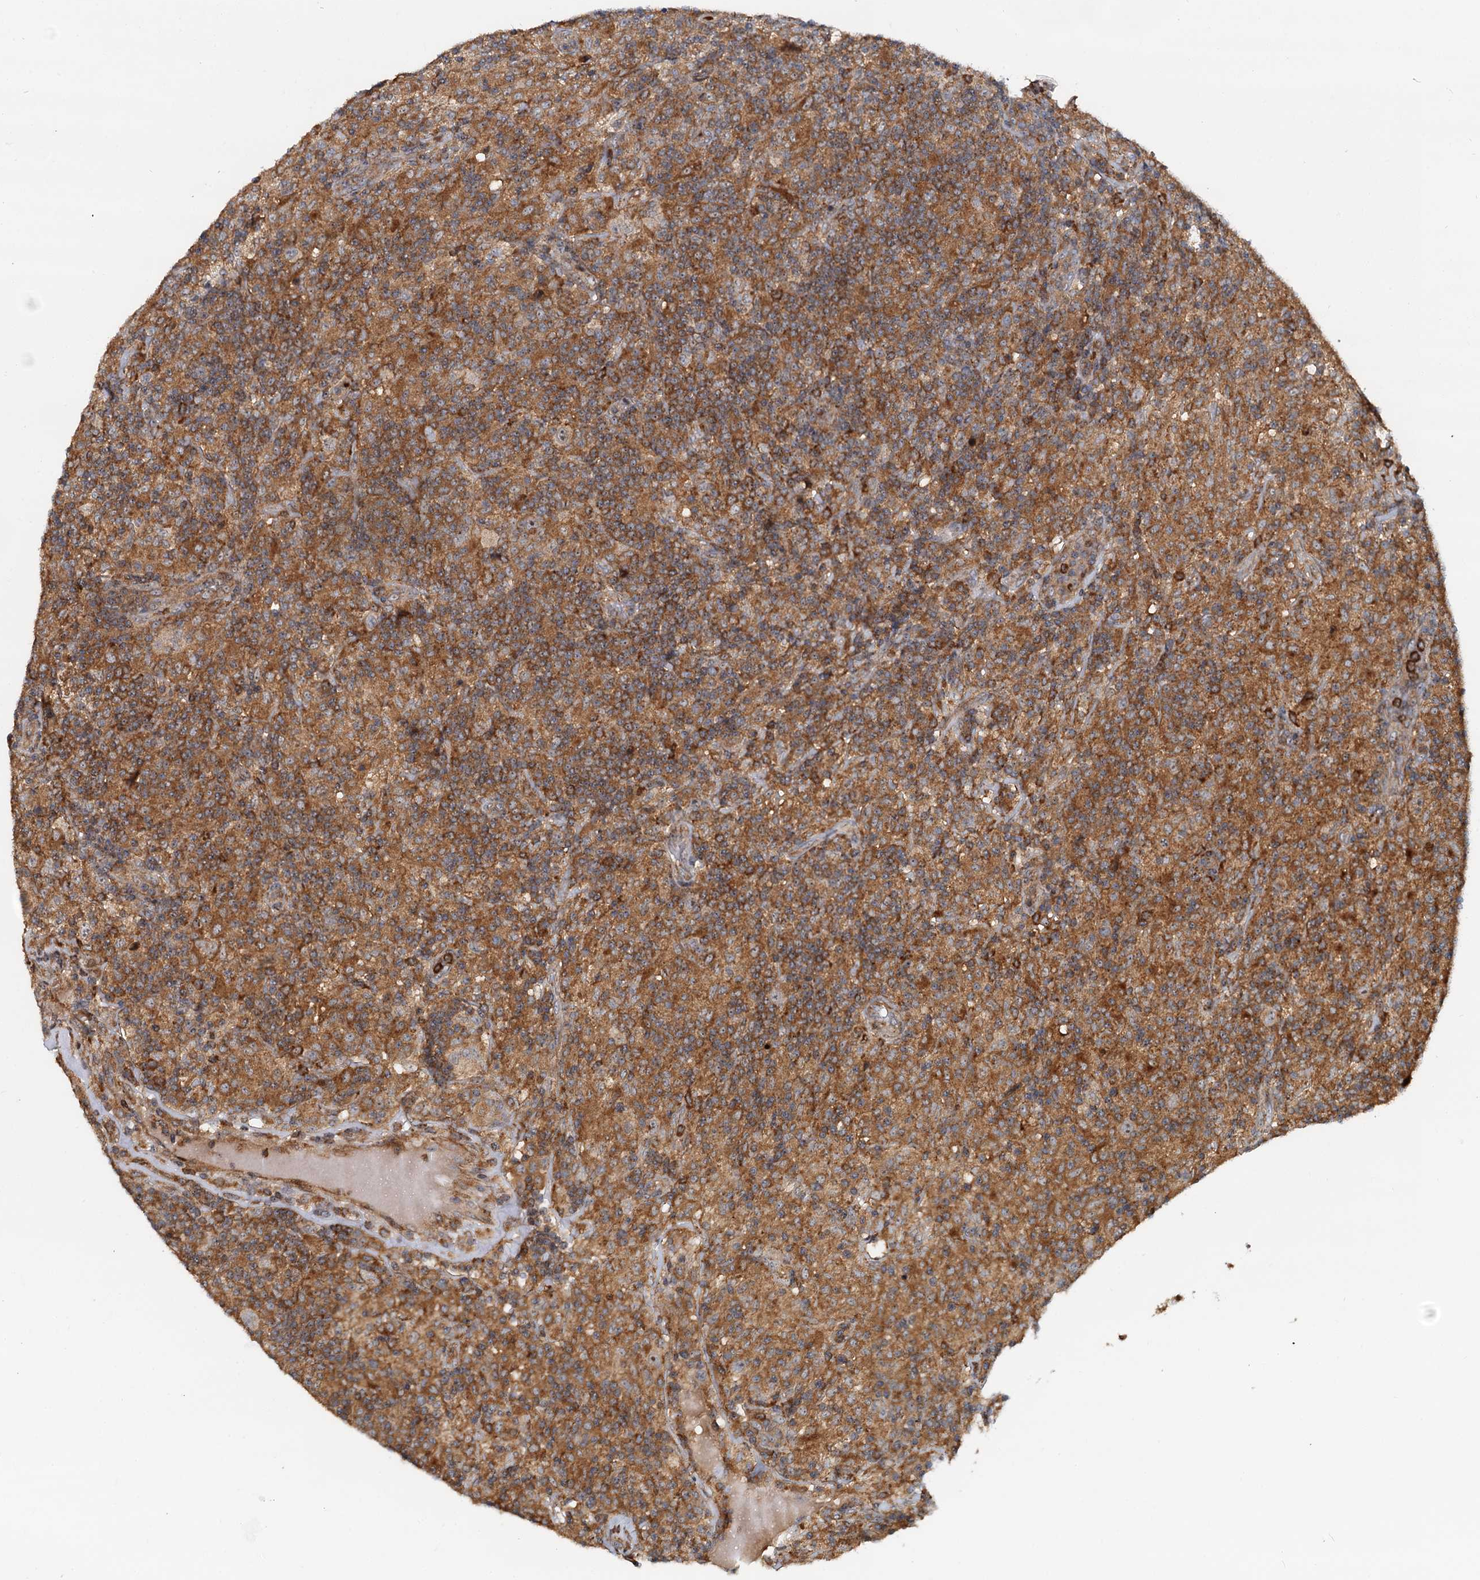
{"staining": {"intensity": "weak", "quantity": "<25%", "location": "cytoplasmic/membranous,nuclear"}, "tissue": "lymphoma", "cell_type": "Tumor cells", "image_type": "cancer", "snomed": [{"axis": "morphology", "description": "Hodgkin's disease, NOS"}, {"axis": "topography", "description": "Lymph node"}], "caption": "The photomicrograph reveals no significant positivity in tumor cells of Hodgkin's disease.", "gene": "TOLLIP", "patient": {"sex": "male", "age": 70}}